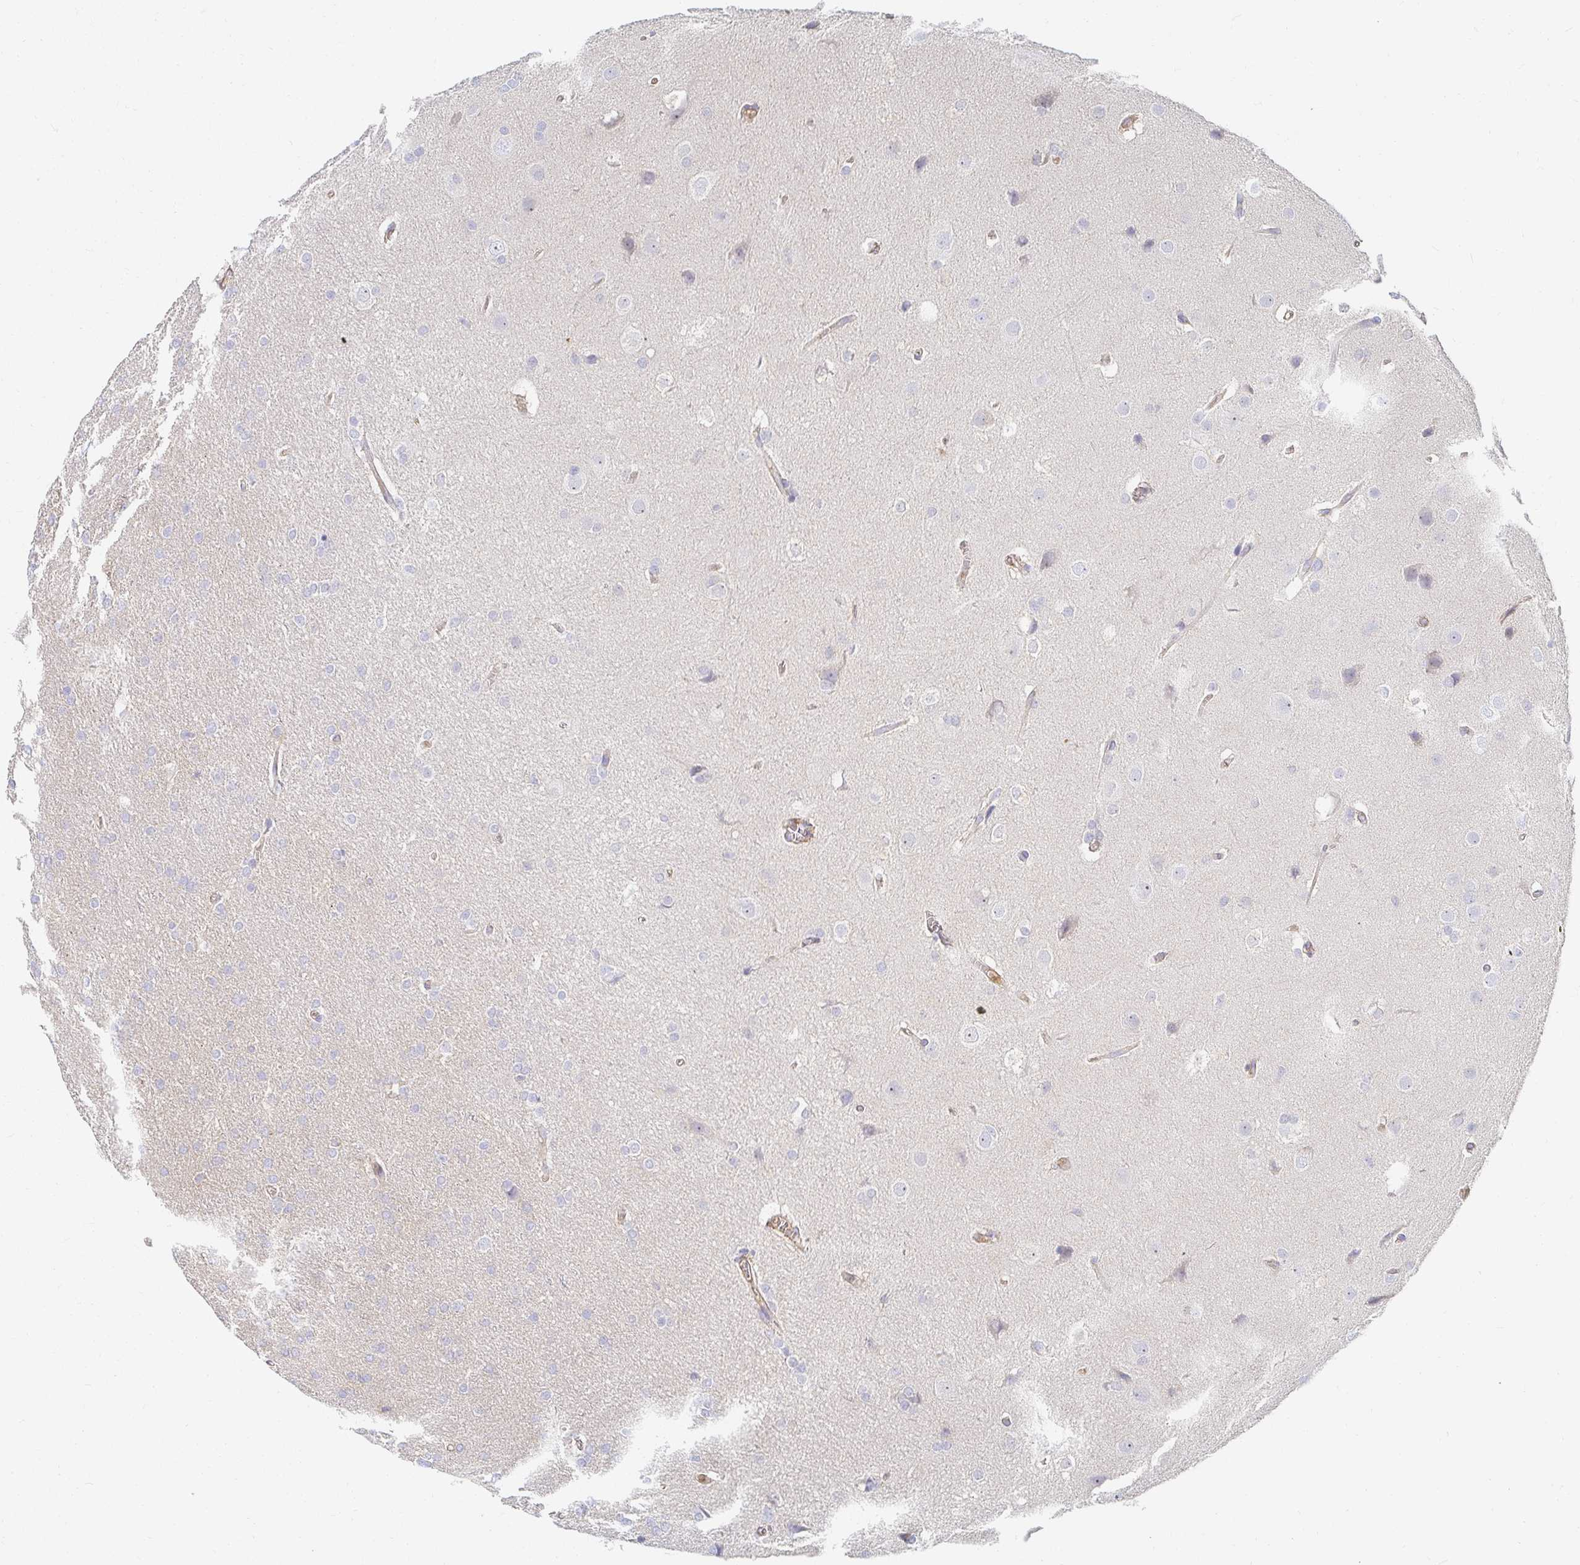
{"staining": {"intensity": "negative", "quantity": "none", "location": "none"}, "tissue": "glioma", "cell_type": "Tumor cells", "image_type": "cancer", "snomed": [{"axis": "morphology", "description": "Glioma, malignant, Low grade"}, {"axis": "topography", "description": "Brain"}], "caption": "Image shows no significant protein staining in tumor cells of glioma.", "gene": "TSPAN19", "patient": {"sex": "female", "age": 32}}